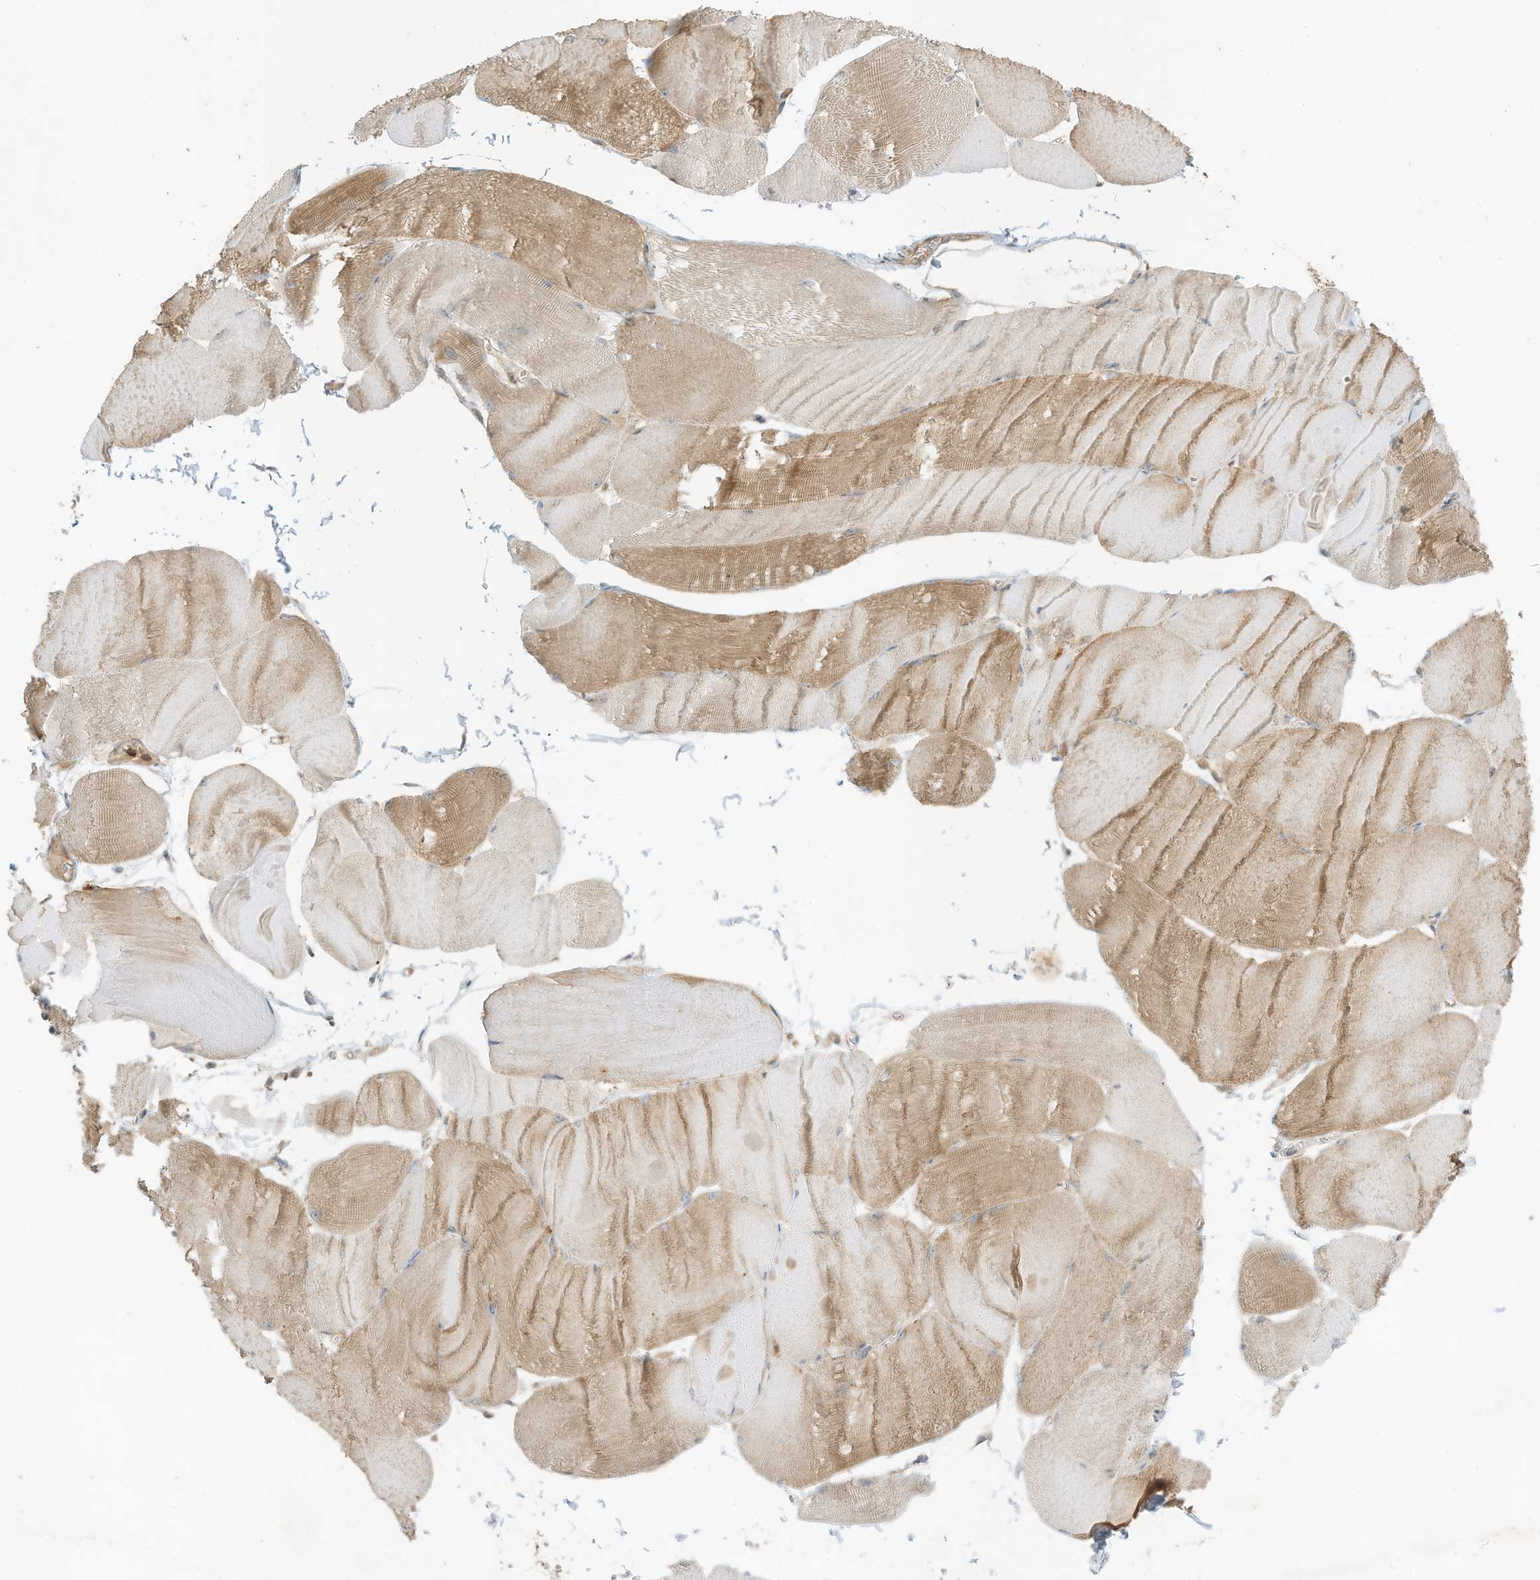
{"staining": {"intensity": "moderate", "quantity": "25%-75%", "location": "cytoplasmic/membranous"}, "tissue": "skeletal muscle", "cell_type": "Myocytes", "image_type": "normal", "snomed": [{"axis": "morphology", "description": "Normal tissue, NOS"}, {"axis": "morphology", "description": "Basal cell carcinoma"}, {"axis": "topography", "description": "Skeletal muscle"}], "caption": "Myocytes reveal moderate cytoplasmic/membranous staining in approximately 25%-75% of cells in benign skeletal muscle.", "gene": "SLC25A12", "patient": {"sex": "female", "age": 64}}